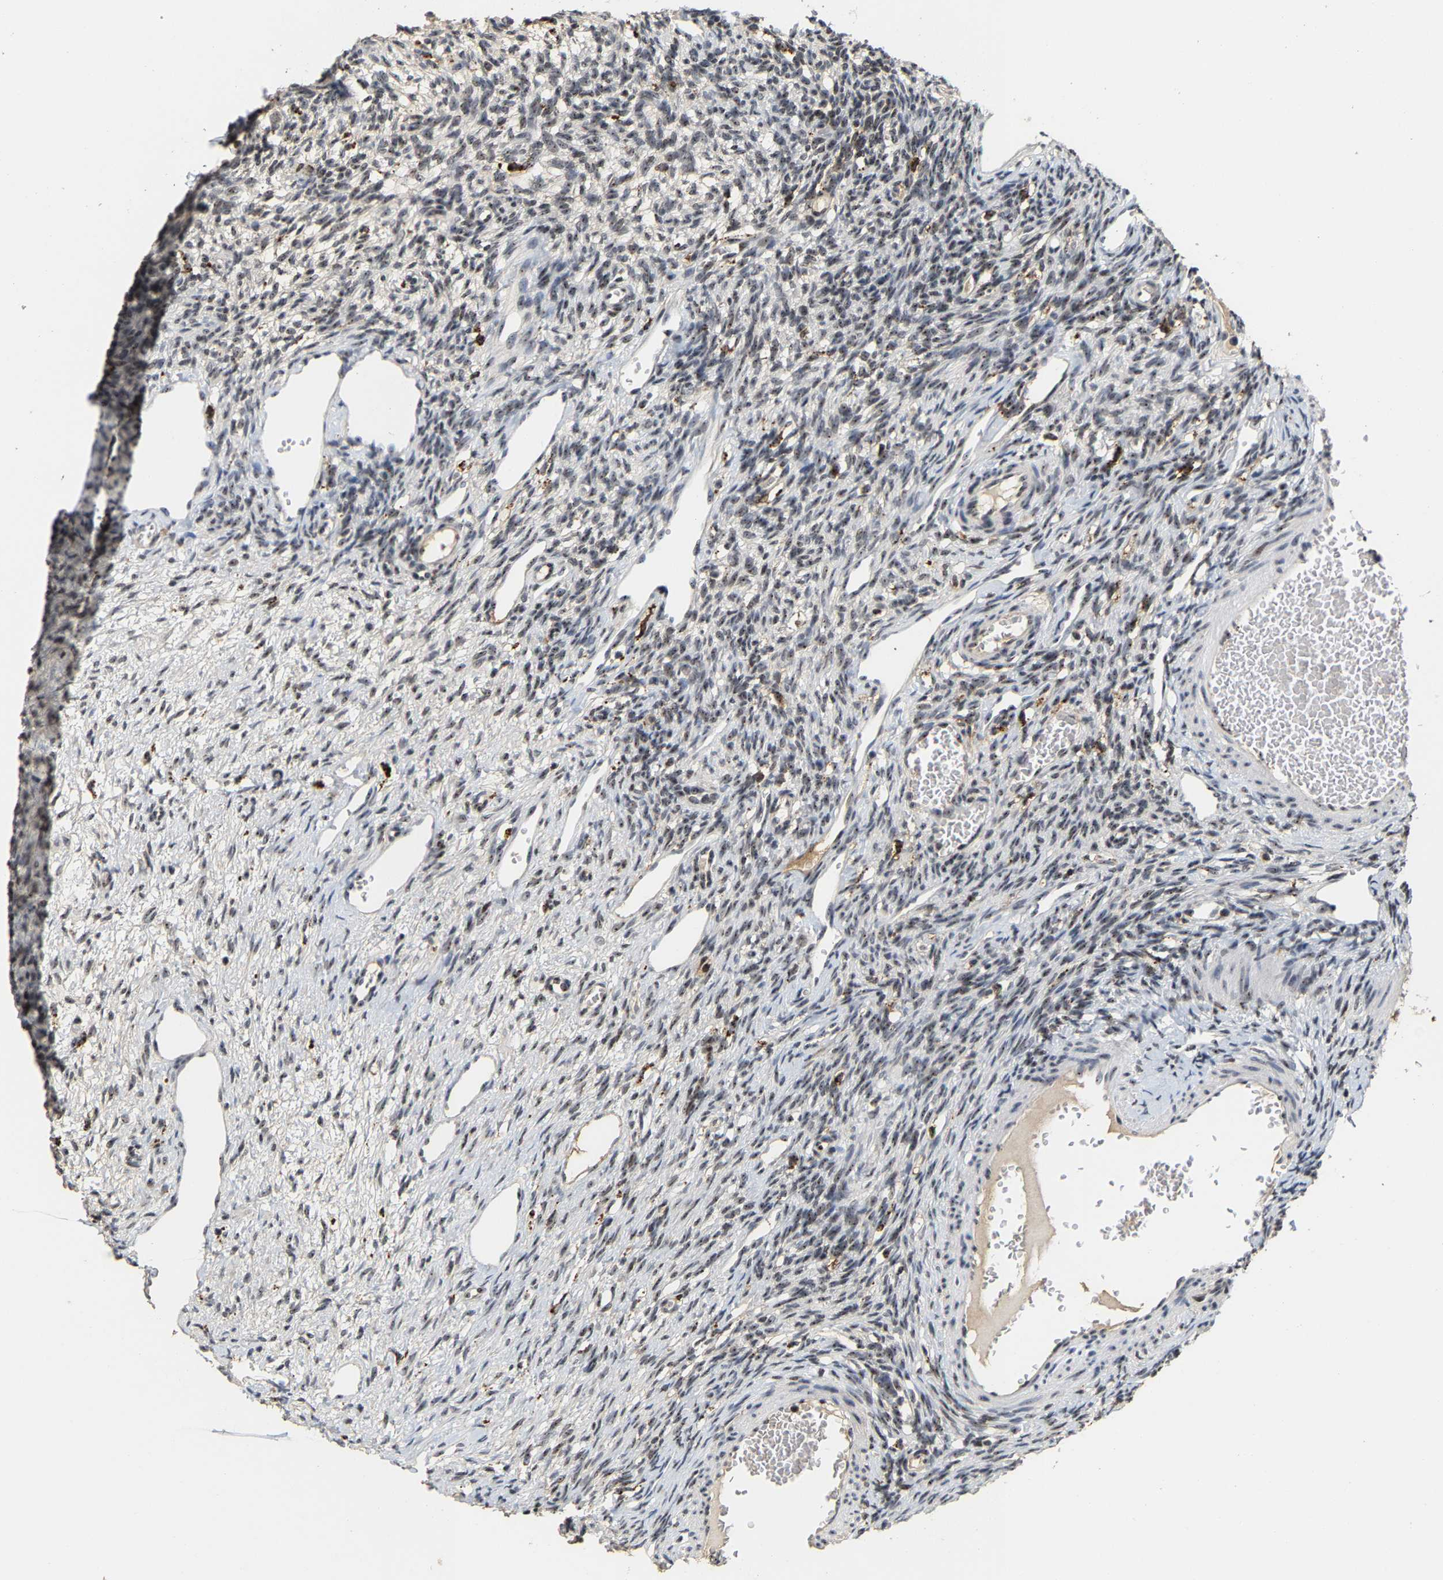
{"staining": {"intensity": "moderate", "quantity": "25%-75%", "location": "nuclear"}, "tissue": "ovary", "cell_type": "Ovarian stroma cells", "image_type": "normal", "snomed": [{"axis": "morphology", "description": "Normal tissue, NOS"}, {"axis": "topography", "description": "Ovary"}], "caption": "Ovary stained for a protein (brown) demonstrates moderate nuclear positive positivity in about 25%-75% of ovarian stroma cells.", "gene": "NOP58", "patient": {"sex": "female", "age": 33}}